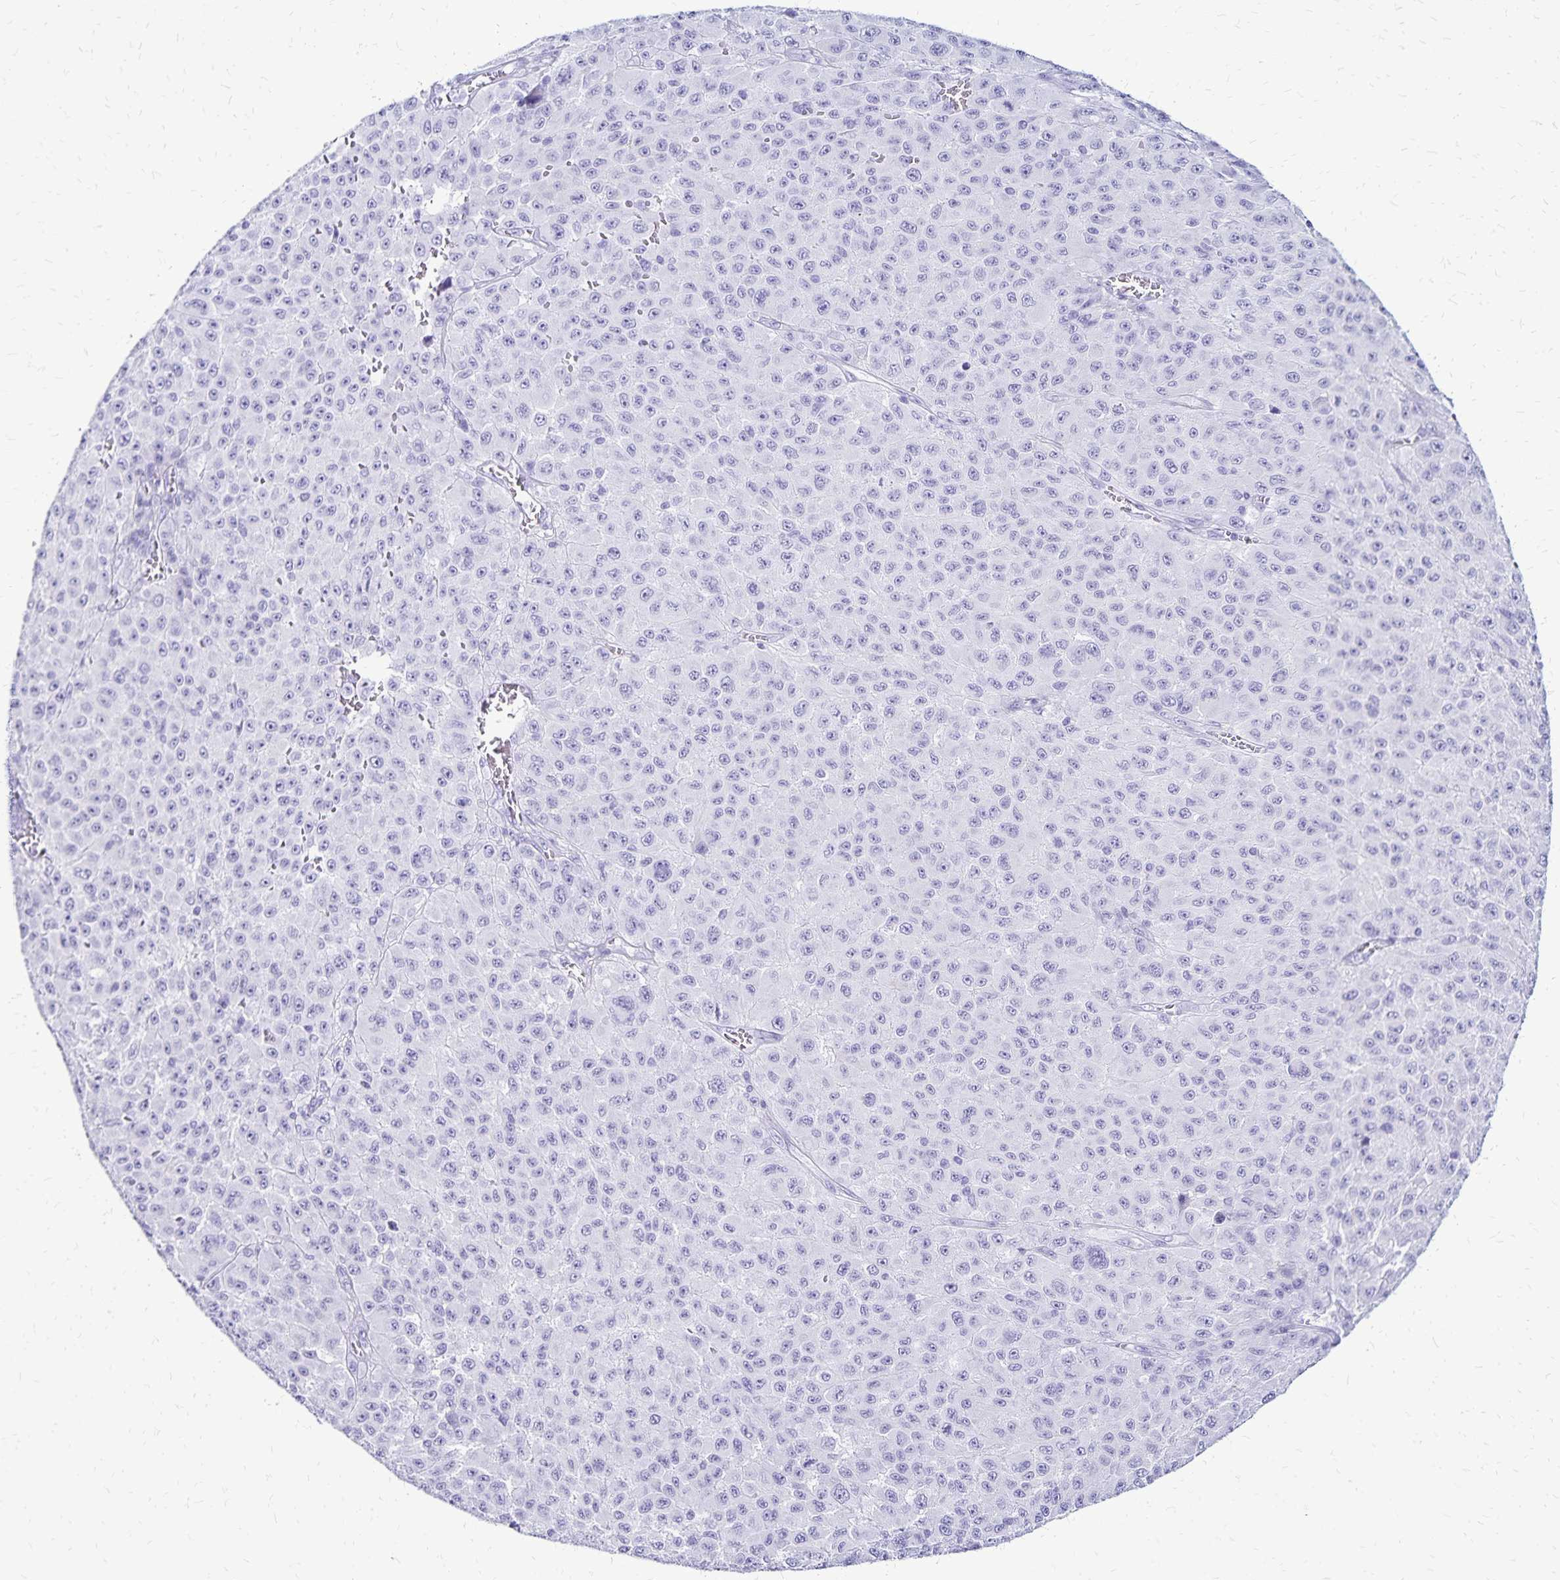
{"staining": {"intensity": "negative", "quantity": "none", "location": "none"}, "tissue": "melanoma", "cell_type": "Tumor cells", "image_type": "cancer", "snomed": [{"axis": "morphology", "description": "Malignant melanoma, NOS"}, {"axis": "topography", "description": "Skin"}], "caption": "The immunohistochemistry photomicrograph has no significant positivity in tumor cells of melanoma tissue.", "gene": "LIN28B", "patient": {"sex": "male", "age": 73}}